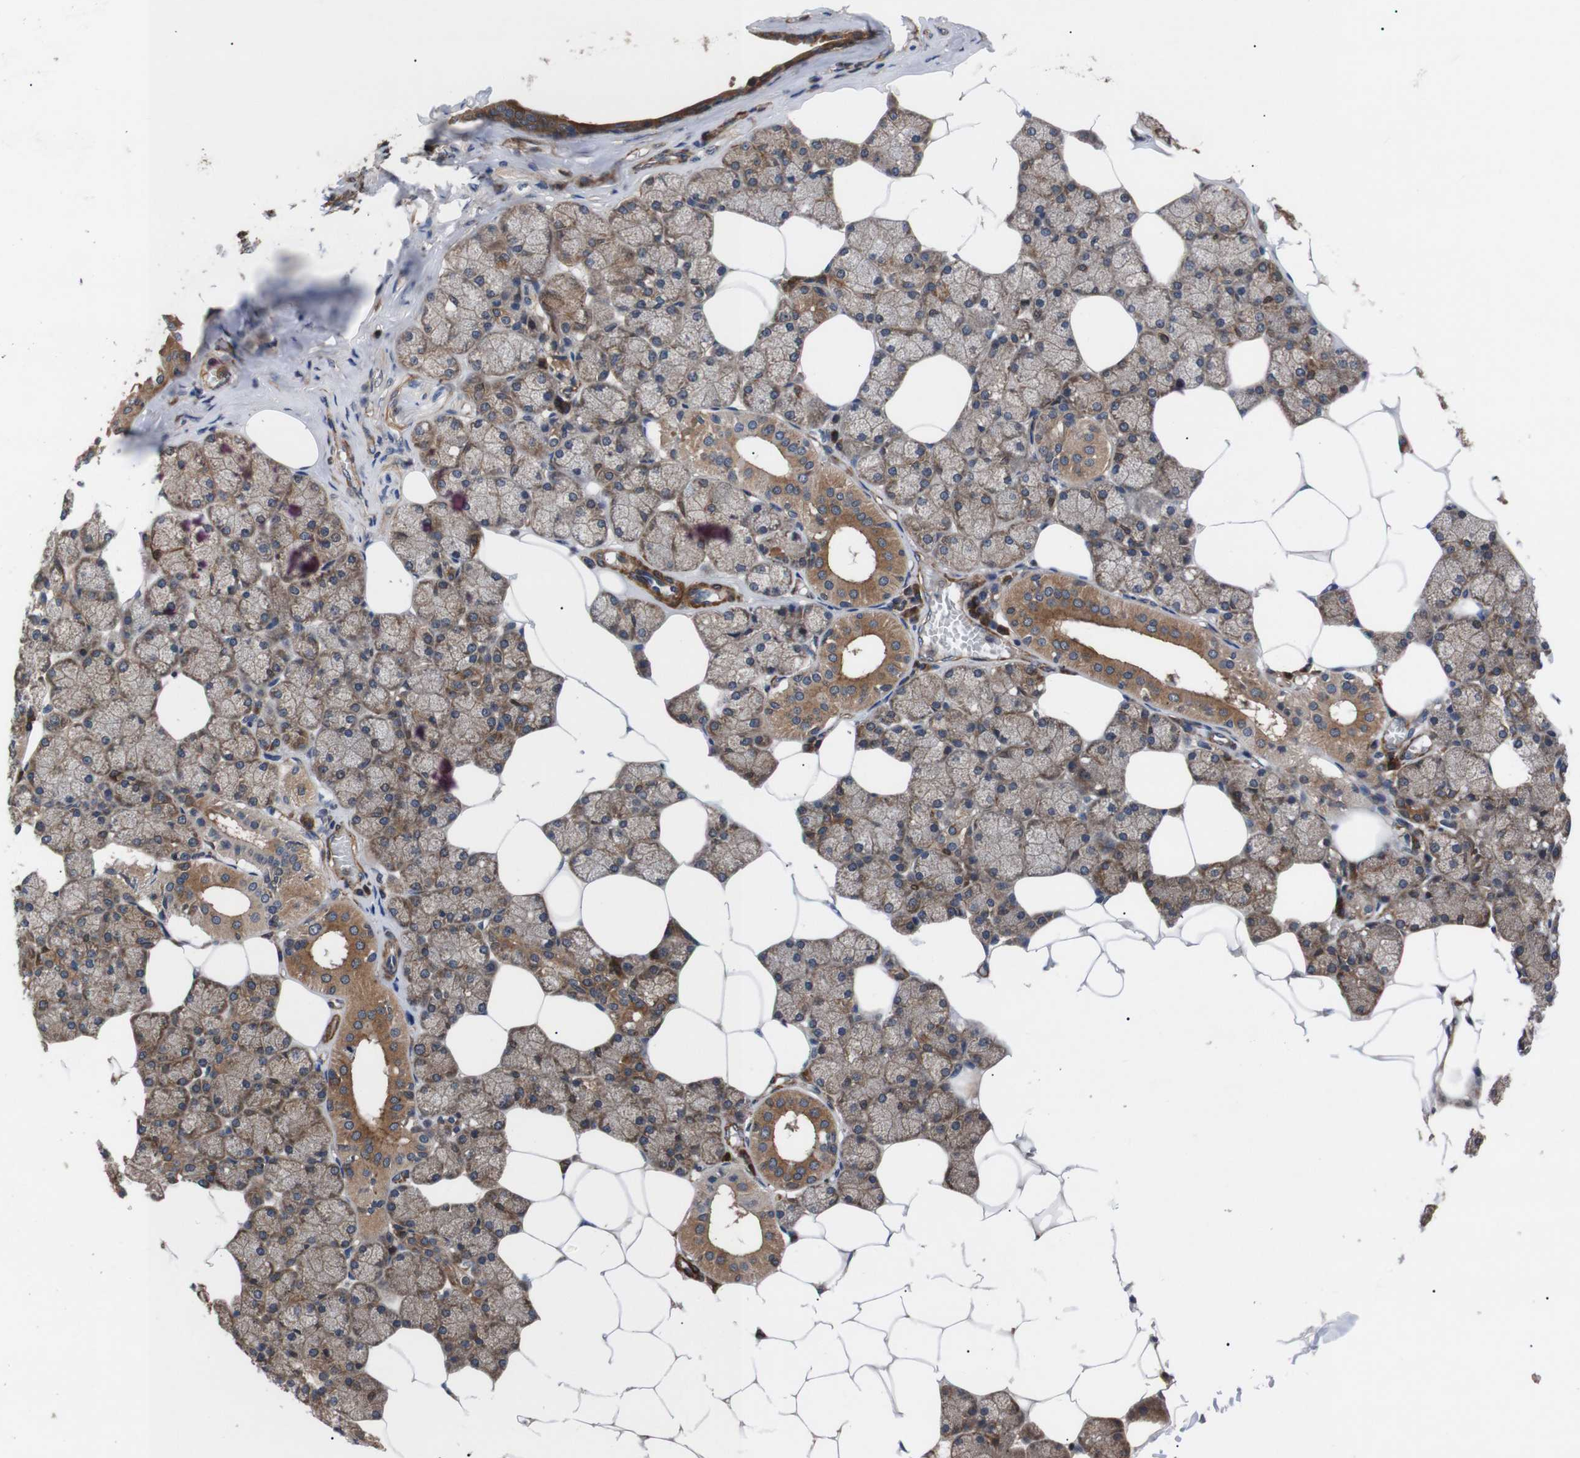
{"staining": {"intensity": "strong", "quantity": "25%-75%", "location": "cytoplasmic/membranous"}, "tissue": "salivary gland", "cell_type": "Glandular cells", "image_type": "normal", "snomed": [{"axis": "morphology", "description": "Normal tissue, NOS"}, {"axis": "topography", "description": "Salivary gland"}], "caption": "The micrograph displays a brown stain indicating the presence of a protein in the cytoplasmic/membranous of glandular cells in salivary gland. (brown staining indicates protein expression, while blue staining denotes nuclei).", "gene": "PAWR", "patient": {"sex": "male", "age": 62}}